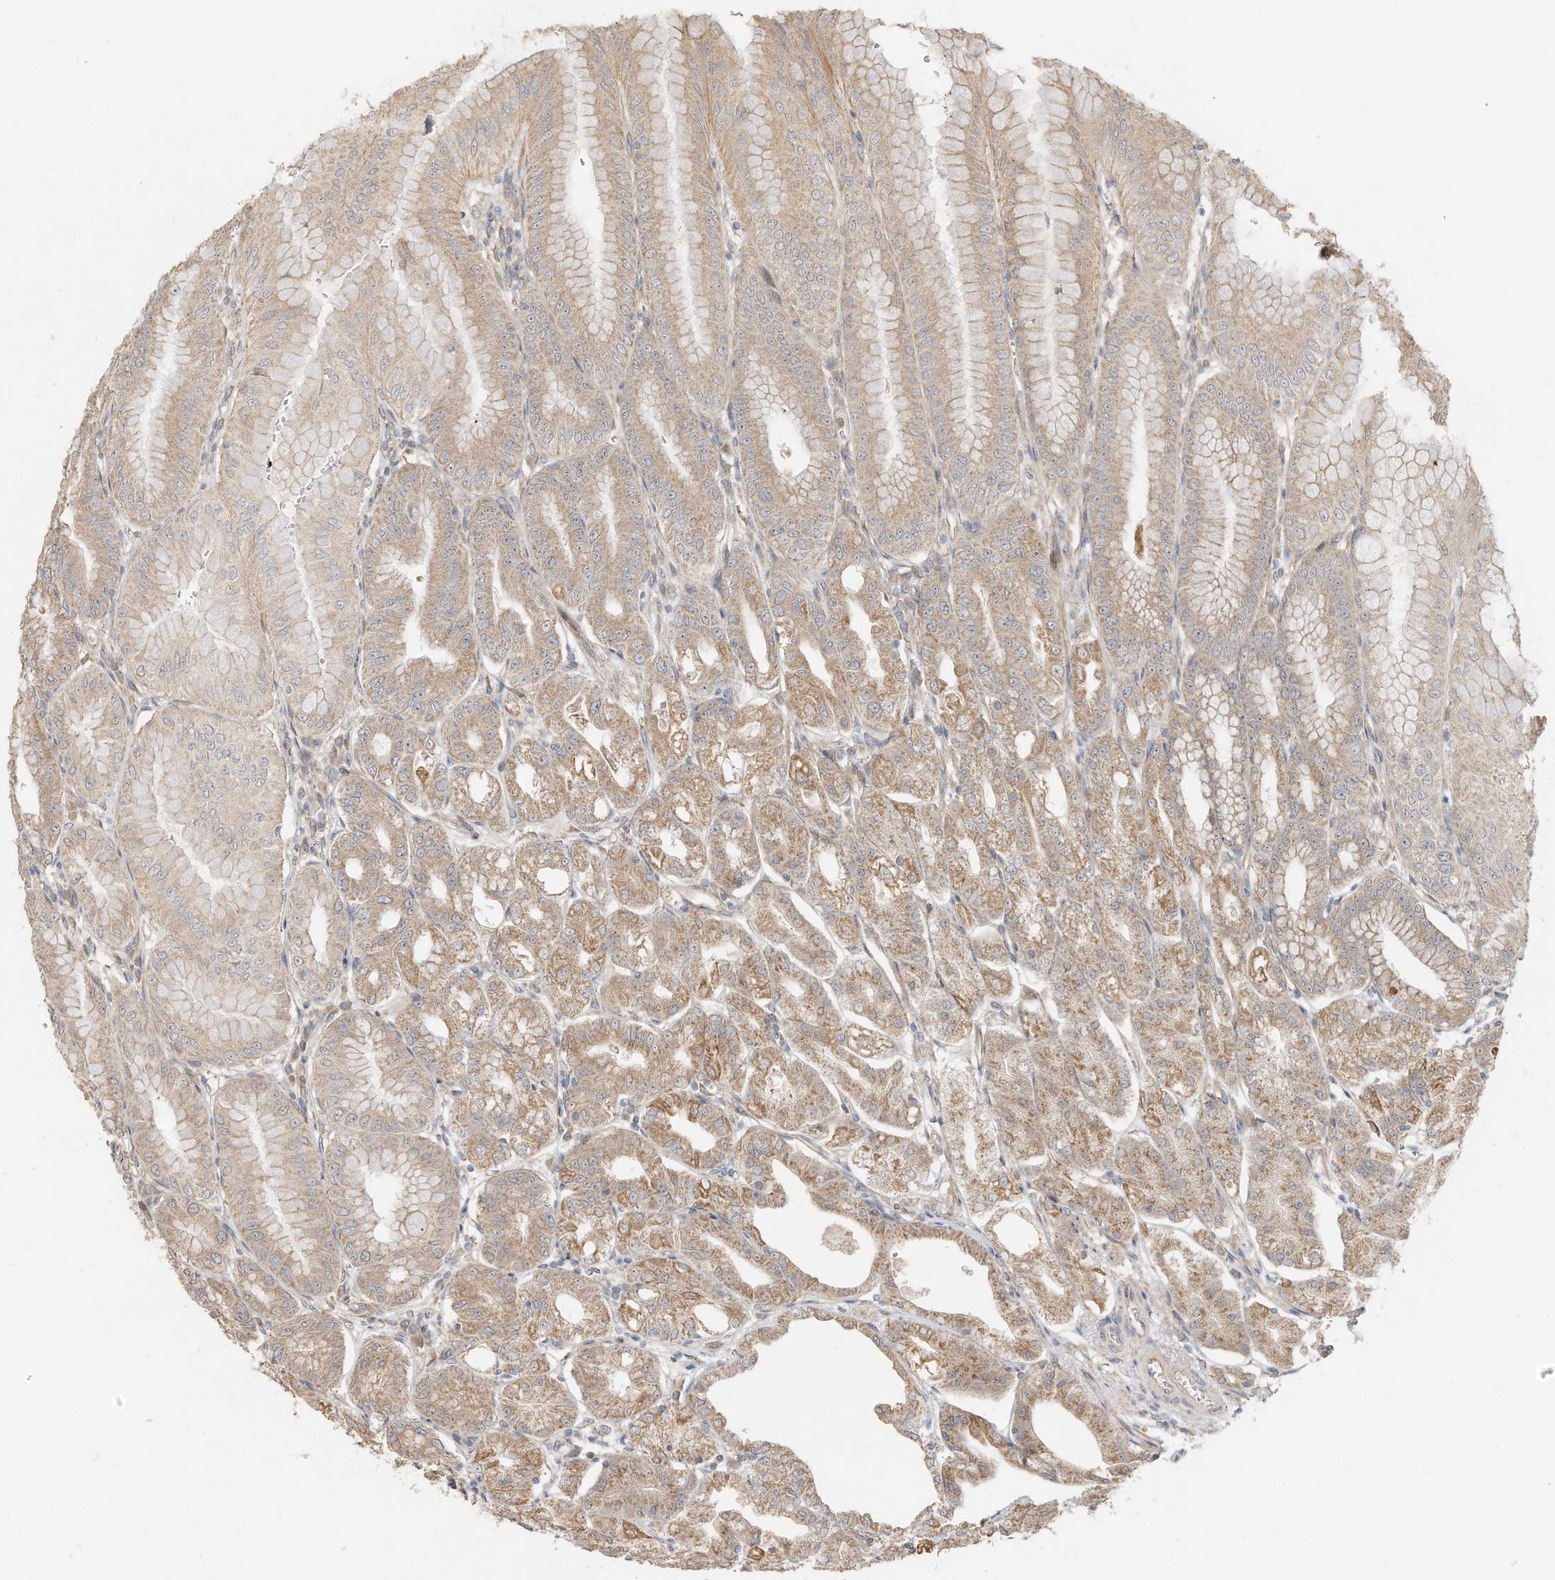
{"staining": {"intensity": "moderate", "quantity": ">75%", "location": "cytoplasmic/membranous"}, "tissue": "stomach", "cell_type": "Glandular cells", "image_type": "normal", "snomed": [{"axis": "morphology", "description": "Normal tissue, NOS"}, {"axis": "topography", "description": "Stomach, lower"}], "caption": "Protein expression analysis of unremarkable stomach exhibits moderate cytoplasmic/membranous positivity in approximately >75% of glandular cells. The staining was performed using DAB, with brown indicating positive protein expression. Nuclei are stained blue with hematoxylin.", "gene": "CAGE1", "patient": {"sex": "male", "age": 71}}